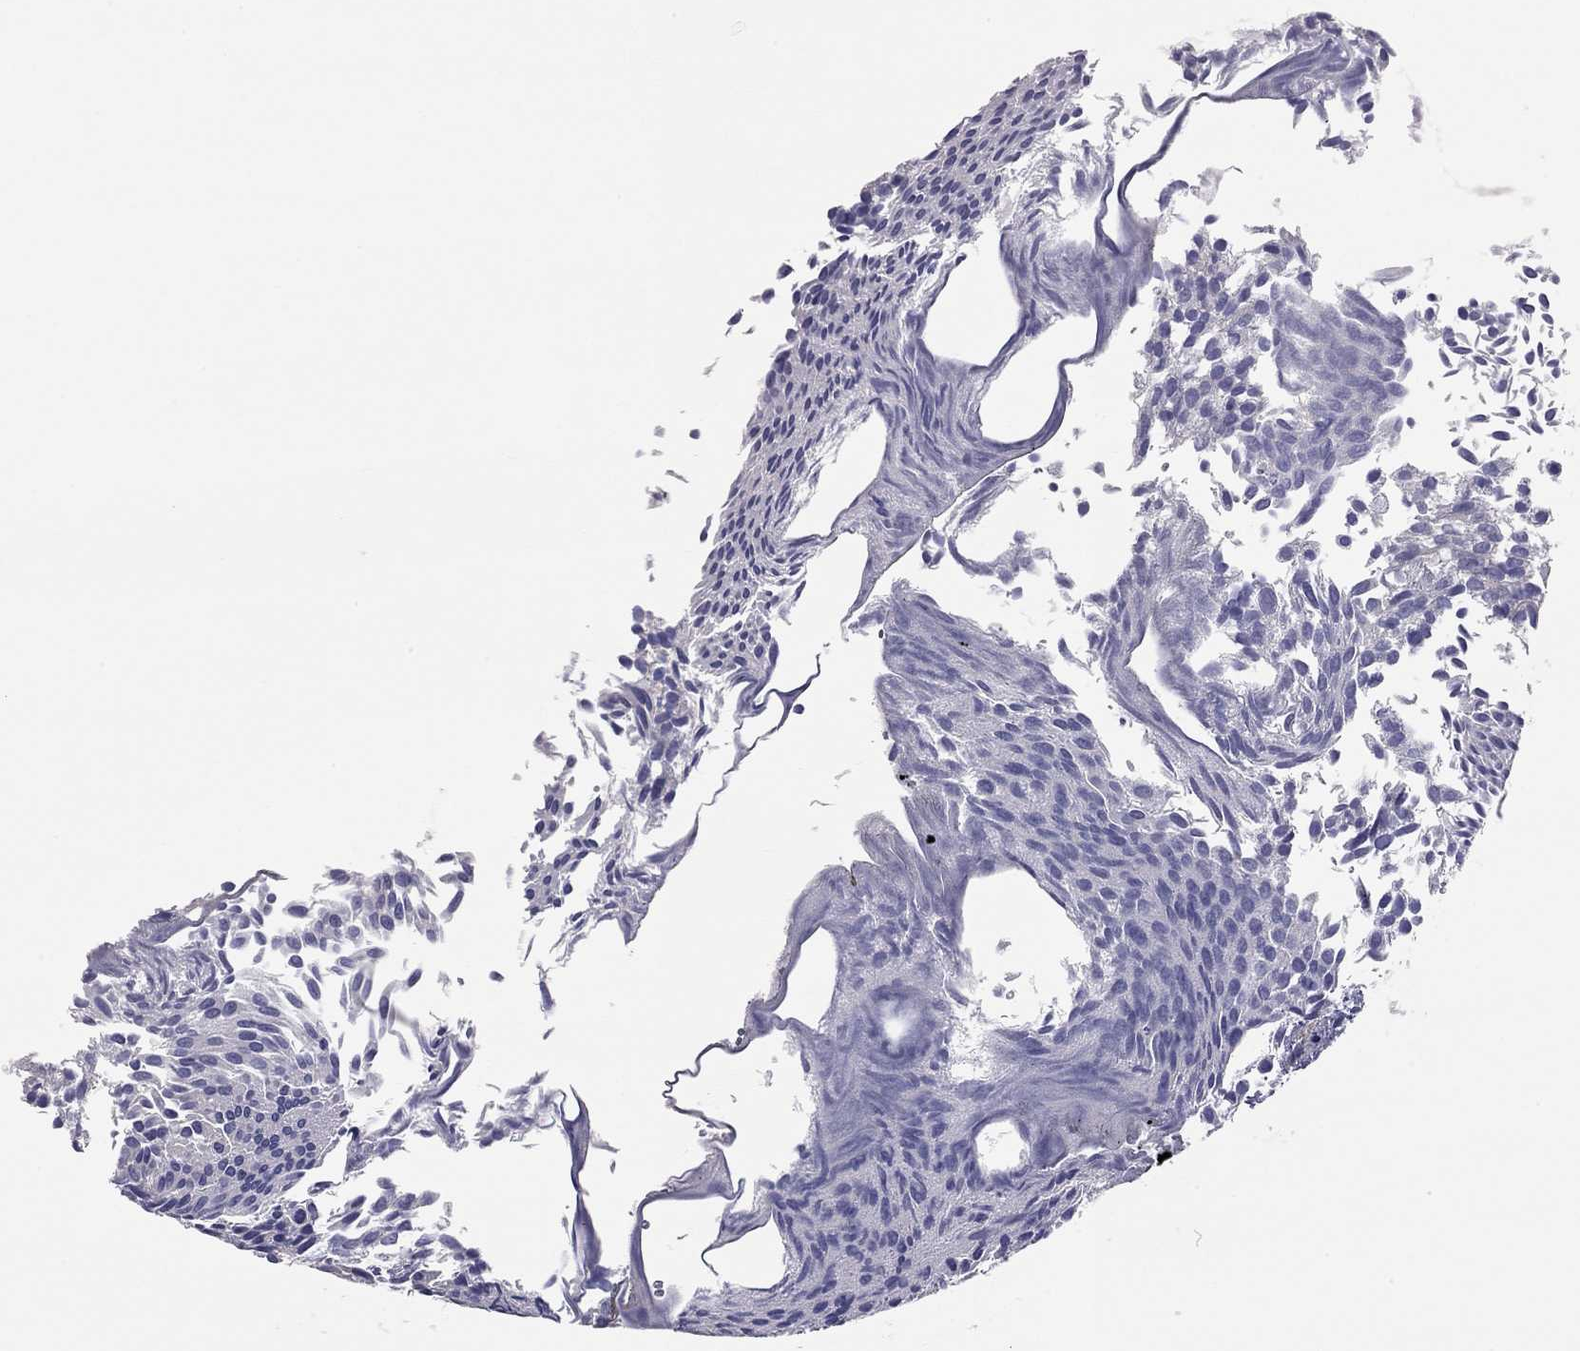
{"staining": {"intensity": "negative", "quantity": "none", "location": "none"}, "tissue": "urothelial cancer", "cell_type": "Tumor cells", "image_type": "cancer", "snomed": [{"axis": "morphology", "description": "Urothelial carcinoma, Low grade"}, {"axis": "topography", "description": "Urinary bladder"}], "caption": "High magnification brightfield microscopy of low-grade urothelial carcinoma stained with DAB (brown) and counterstained with hematoxylin (blue): tumor cells show no significant expression.", "gene": "GPRC5B", "patient": {"sex": "male", "age": 63}}